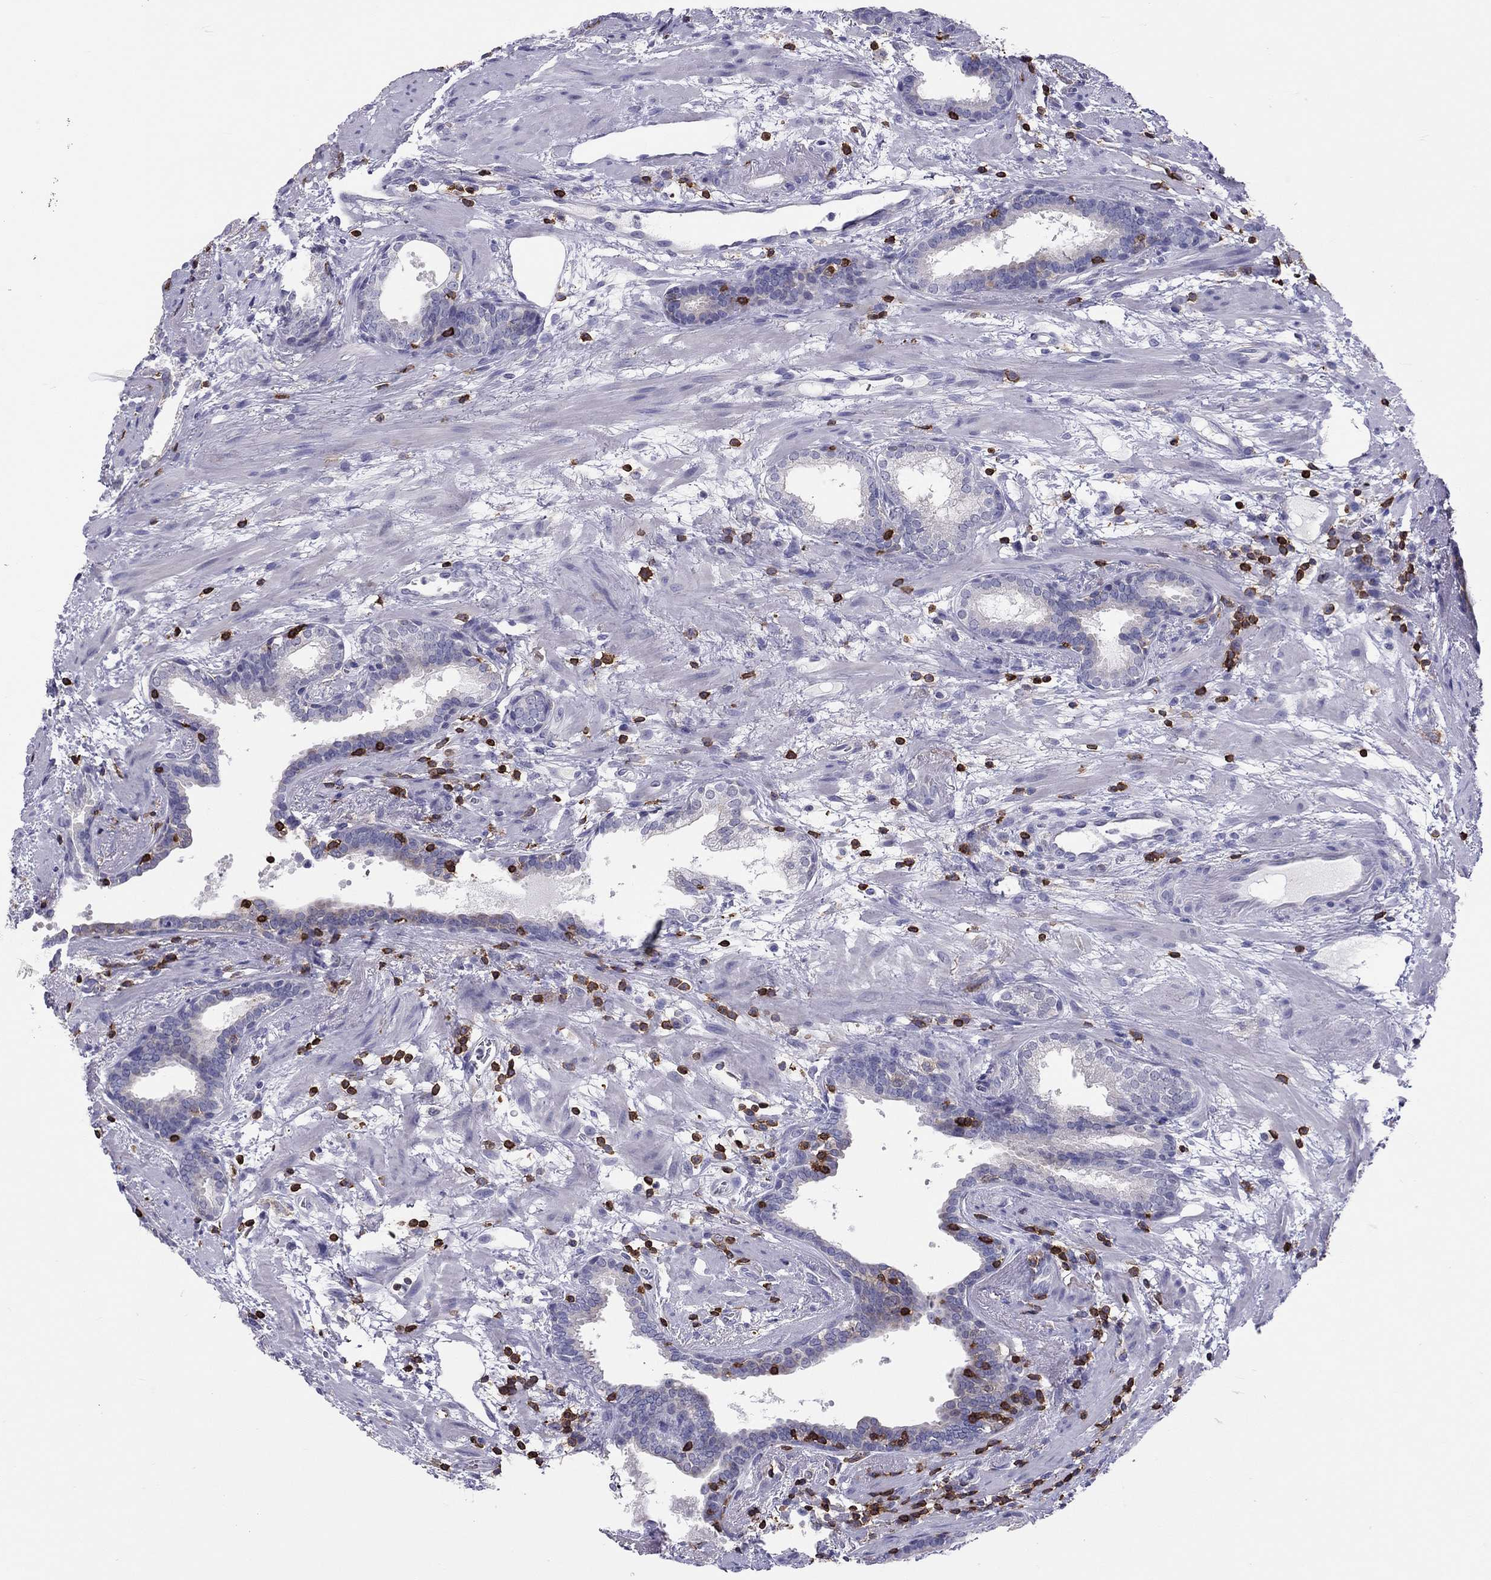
{"staining": {"intensity": "negative", "quantity": "none", "location": "none"}, "tissue": "prostate cancer", "cell_type": "Tumor cells", "image_type": "cancer", "snomed": [{"axis": "morphology", "description": "Adenocarcinoma, NOS"}, {"axis": "topography", "description": "Prostate"}], "caption": "Immunohistochemical staining of human adenocarcinoma (prostate) exhibits no significant staining in tumor cells.", "gene": "MND1", "patient": {"sex": "male", "age": 66}}